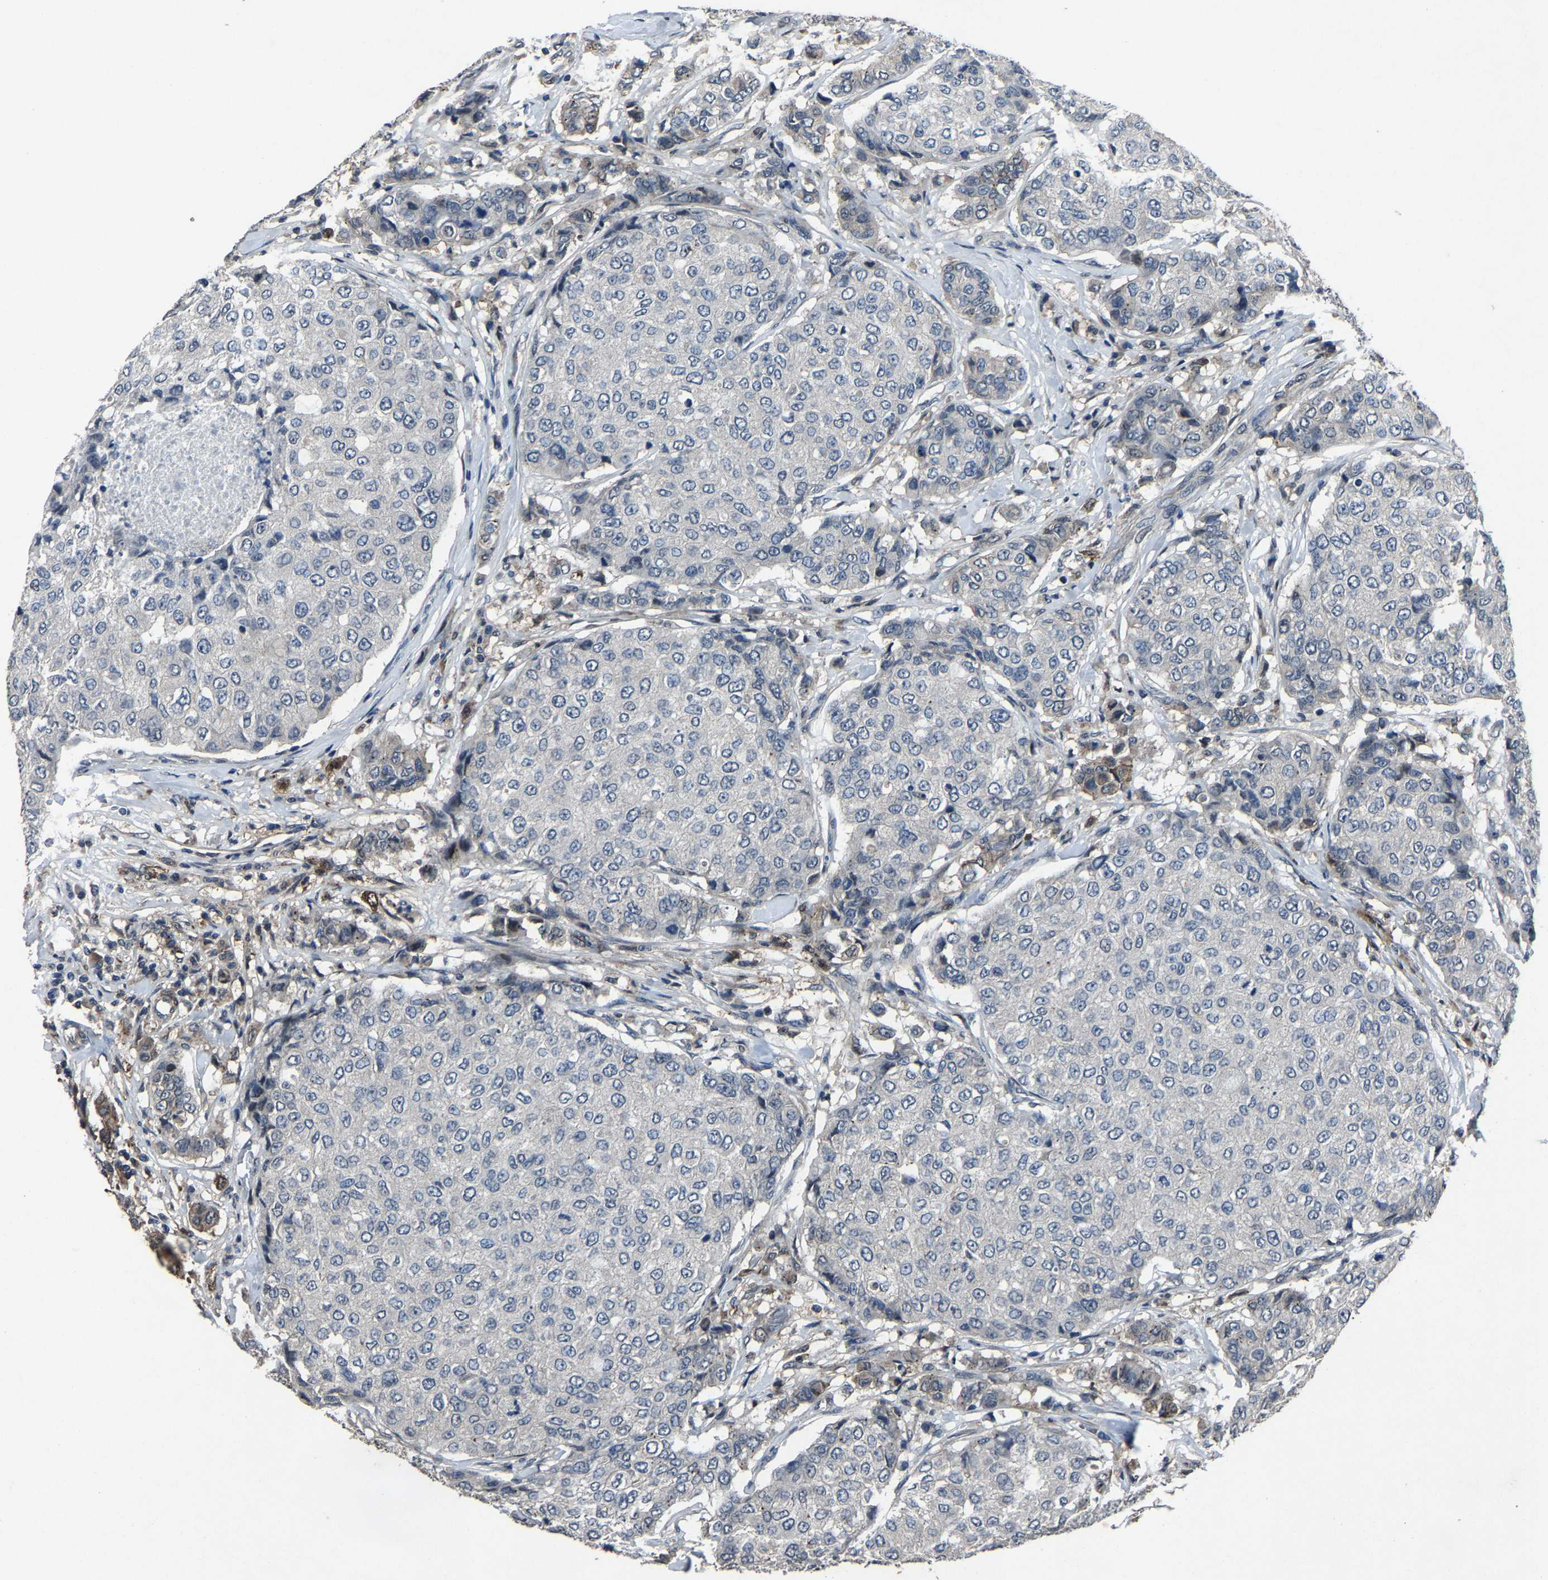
{"staining": {"intensity": "strong", "quantity": "25%-75%", "location": "cytoplasmic/membranous"}, "tissue": "breast cancer", "cell_type": "Tumor cells", "image_type": "cancer", "snomed": [{"axis": "morphology", "description": "Duct carcinoma"}, {"axis": "topography", "description": "Breast"}], "caption": "A brown stain highlights strong cytoplasmic/membranous positivity of a protein in human breast intraductal carcinoma tumor cells.", "gene": "PCNX2", "patient": {"sex": "female", "age": 27}}